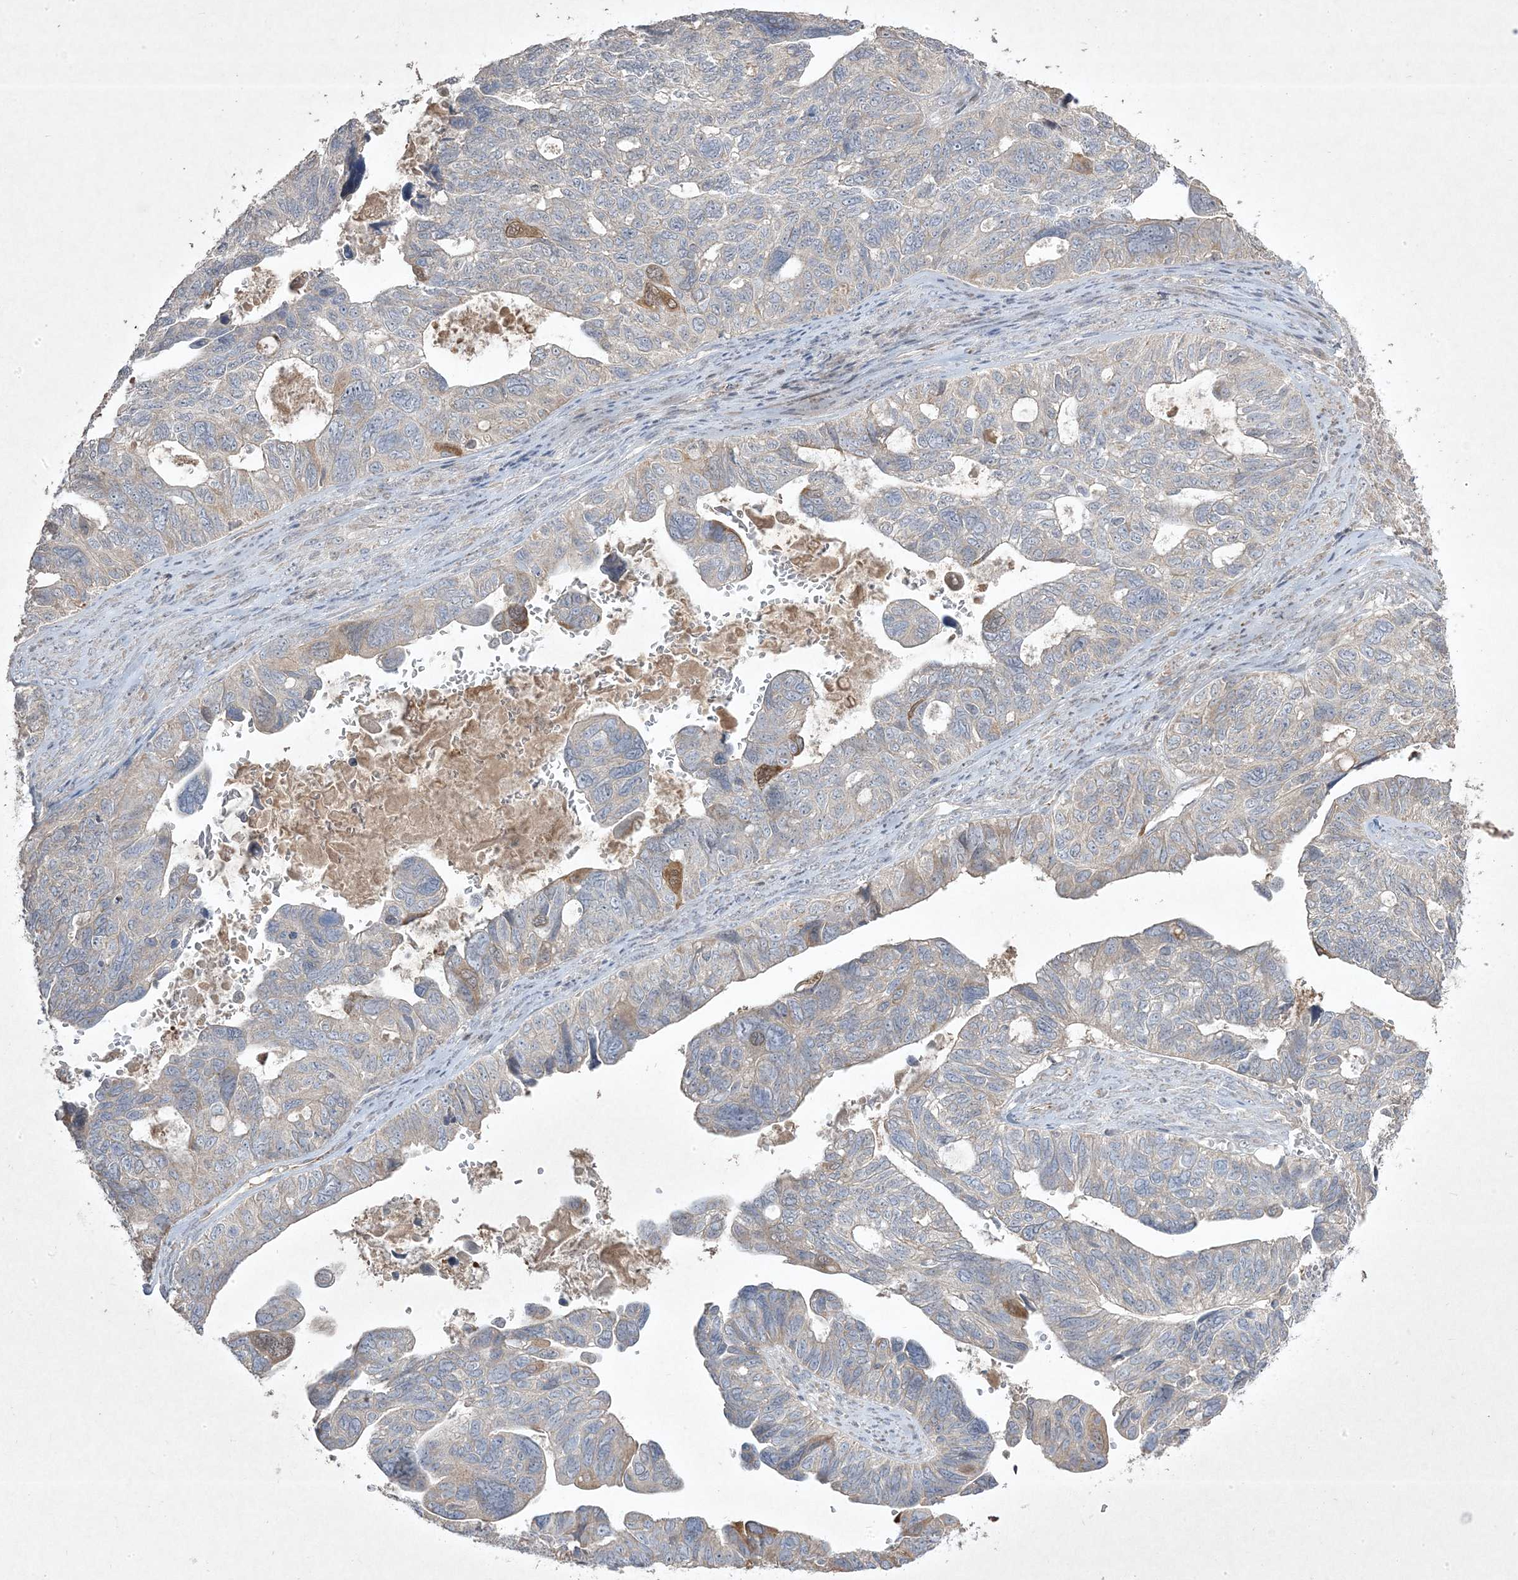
{"staining": {"intensity": "moderate", "quantity": "<25%", "location": "cytoplasmic/membranous"}, "tissue": "ovarian cancer", "cell_type": "Tumor cells", "image_type": "cancer", "snomed": [{"axis": "morphology", "description": "Cystadenocarcinoma, serous, NOS"}, {"axis": "topography", "description": "Ovary"}], "caption": "Human serous cystadenocarcinoma (ovarian) stained with a brown dye reveals moderate cytoplasmic/membranous positive positivity in about <25% of tumor cells.", "gene": "RGL4", "patient": {"sex": "female", "age": 79}}